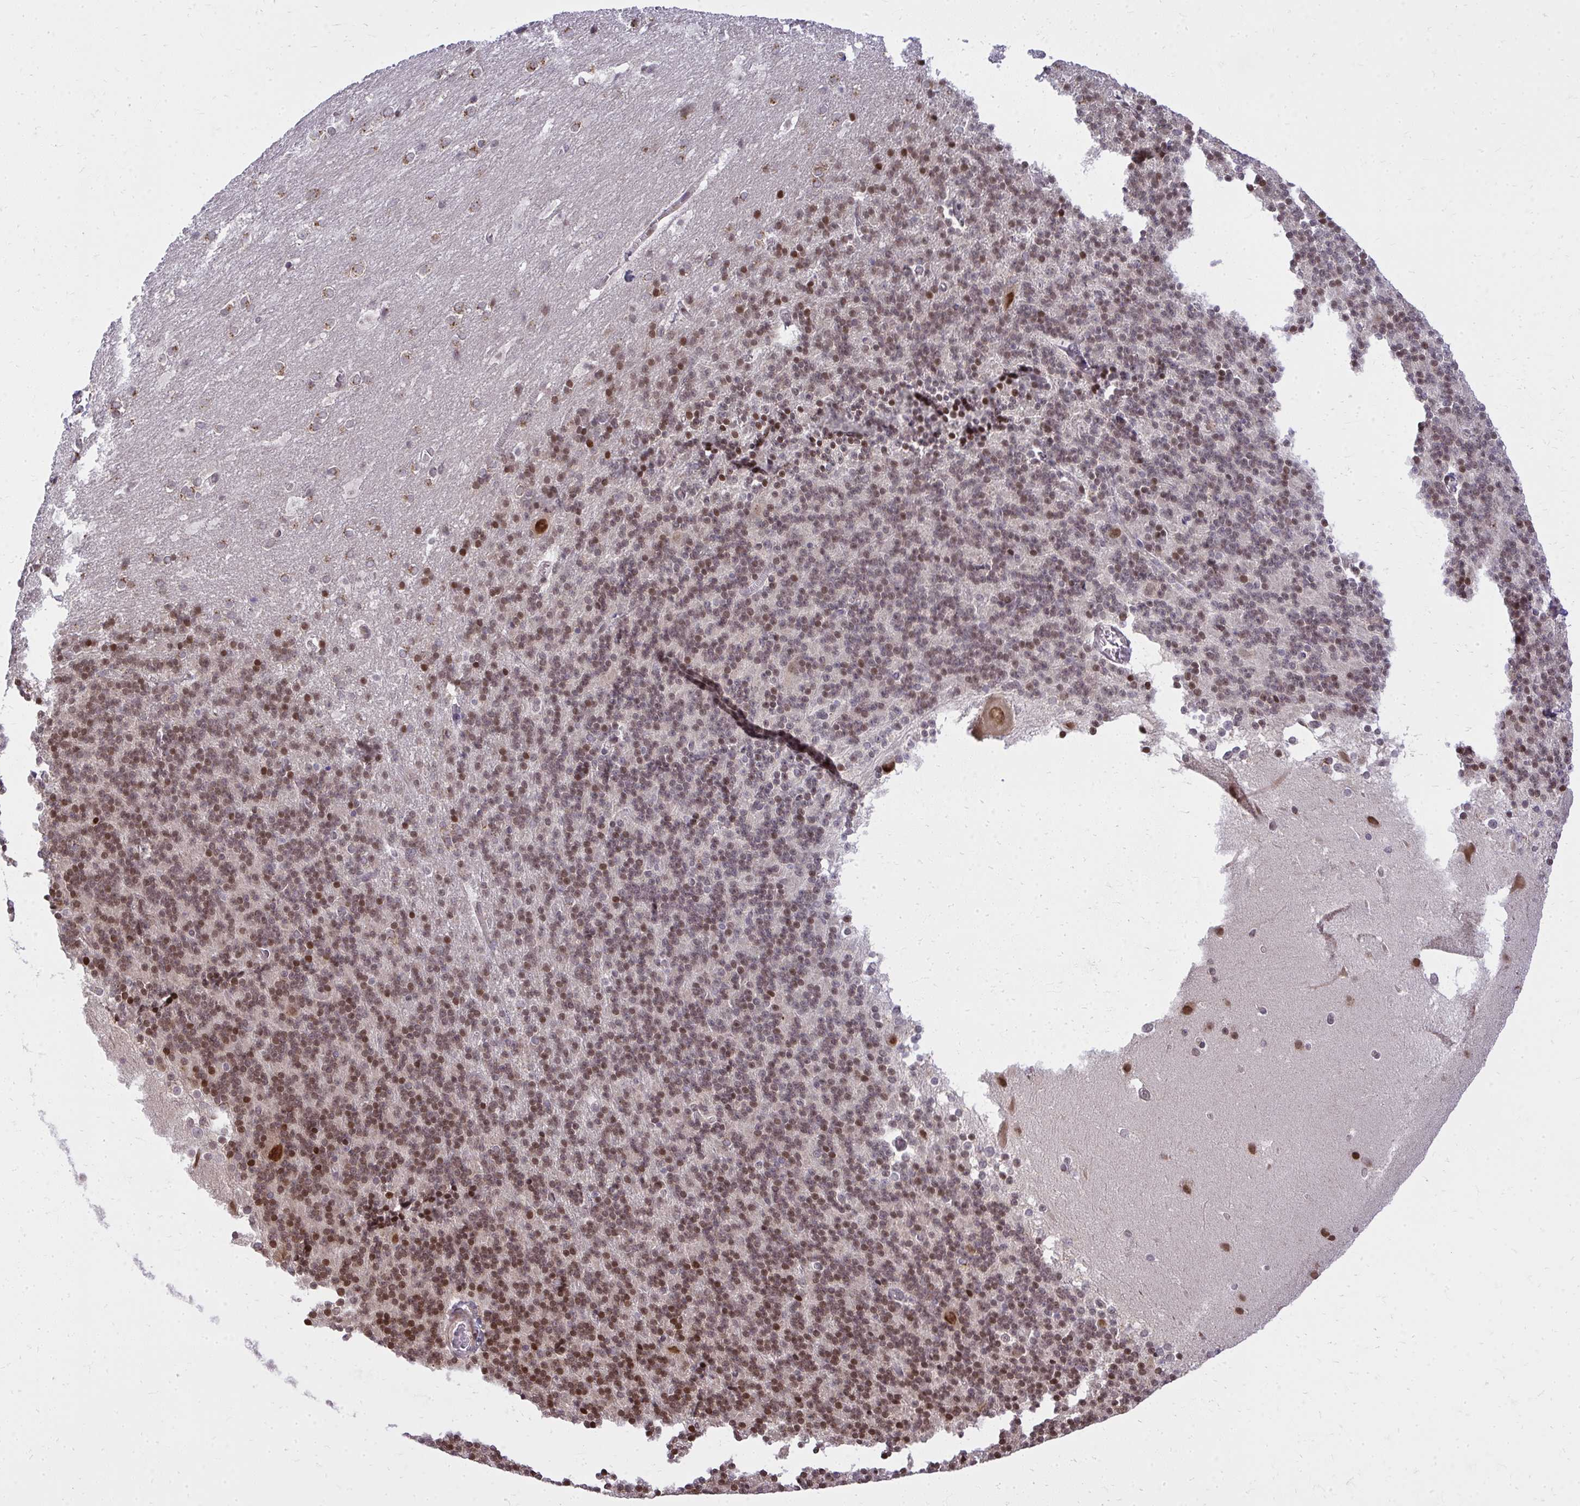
{"staining": {"intensity": "moderate", "quantity": "25%-75%", "location": "nuclear"}, "tissue": "cerebellum", "cell_type": "Cells in granular layer", "image_type": "normal", "snomed": [{"axis": "morphology", "description": "Normal tissue, NOS"}, {"axis": "topography", "description": "Cerebellum"}], "caption": "Cerebellum stained for a protein (brown) displays moderate nuclear positive staining in approximately 25%-75% of cells in granular layer.", "gene": "PIGY", "patient": {"sex": "female", "age": 19}}